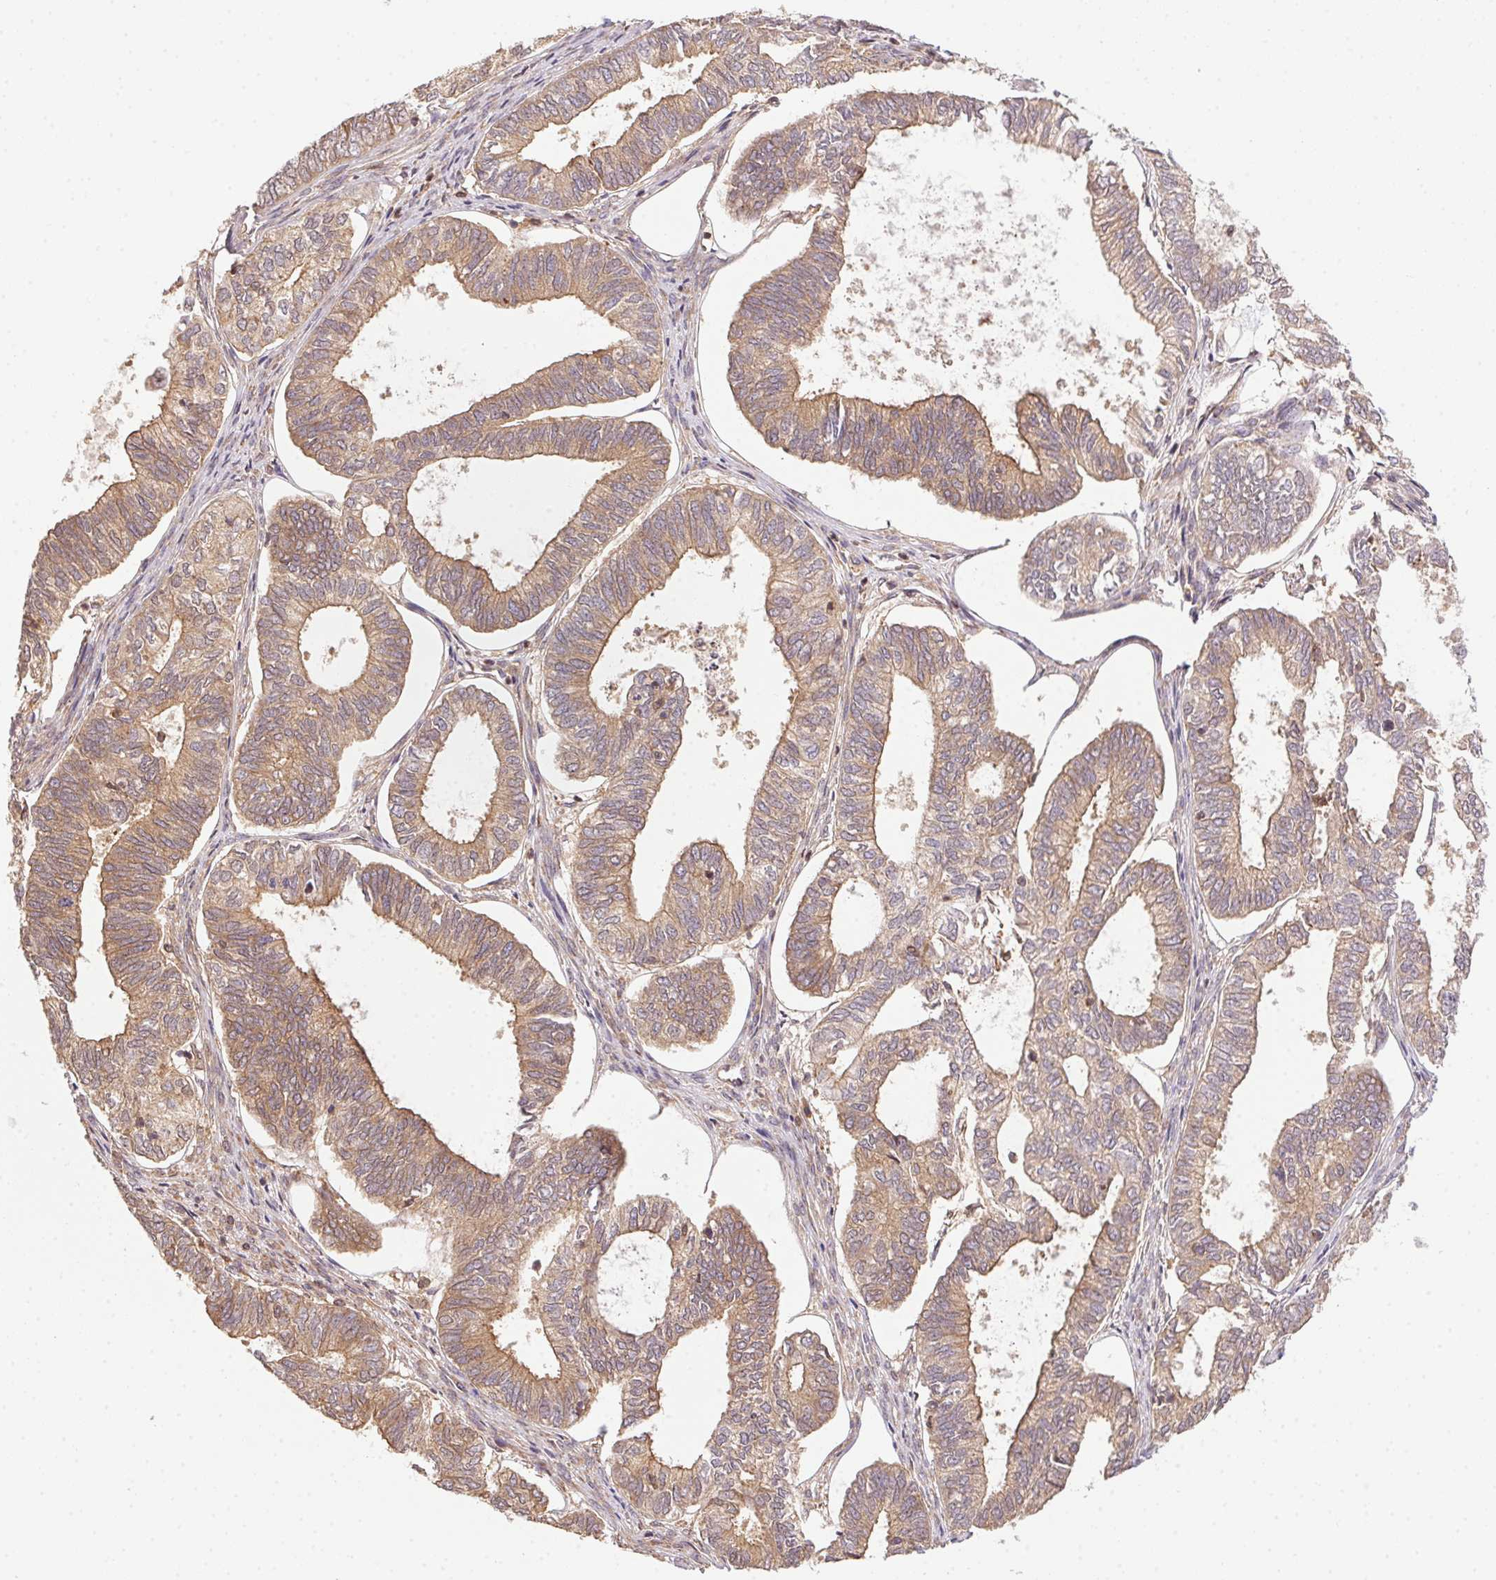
{"staining": {"intensity": "moderate", "quantity": ">75%", "location": "cytoplasmic/membranous"}, "tissue": "colorectal cancer", "cell_type": "Tumor cells", "image_type": "cancer", "snomed": [{"axis": "morphology", "description": "Adenocarcinoma, NOS"}, {"axis": "topography", "description": "Colon"}], "caption": "Brown immunohistochemical staining in colorectal cancer (adenocarcinoma) shows moderate cytoplasmic/membranous staining in approximately >75% of tumor cells.", "gene": "MEX3D", "patient": {"sex": "female", "age": 86}}